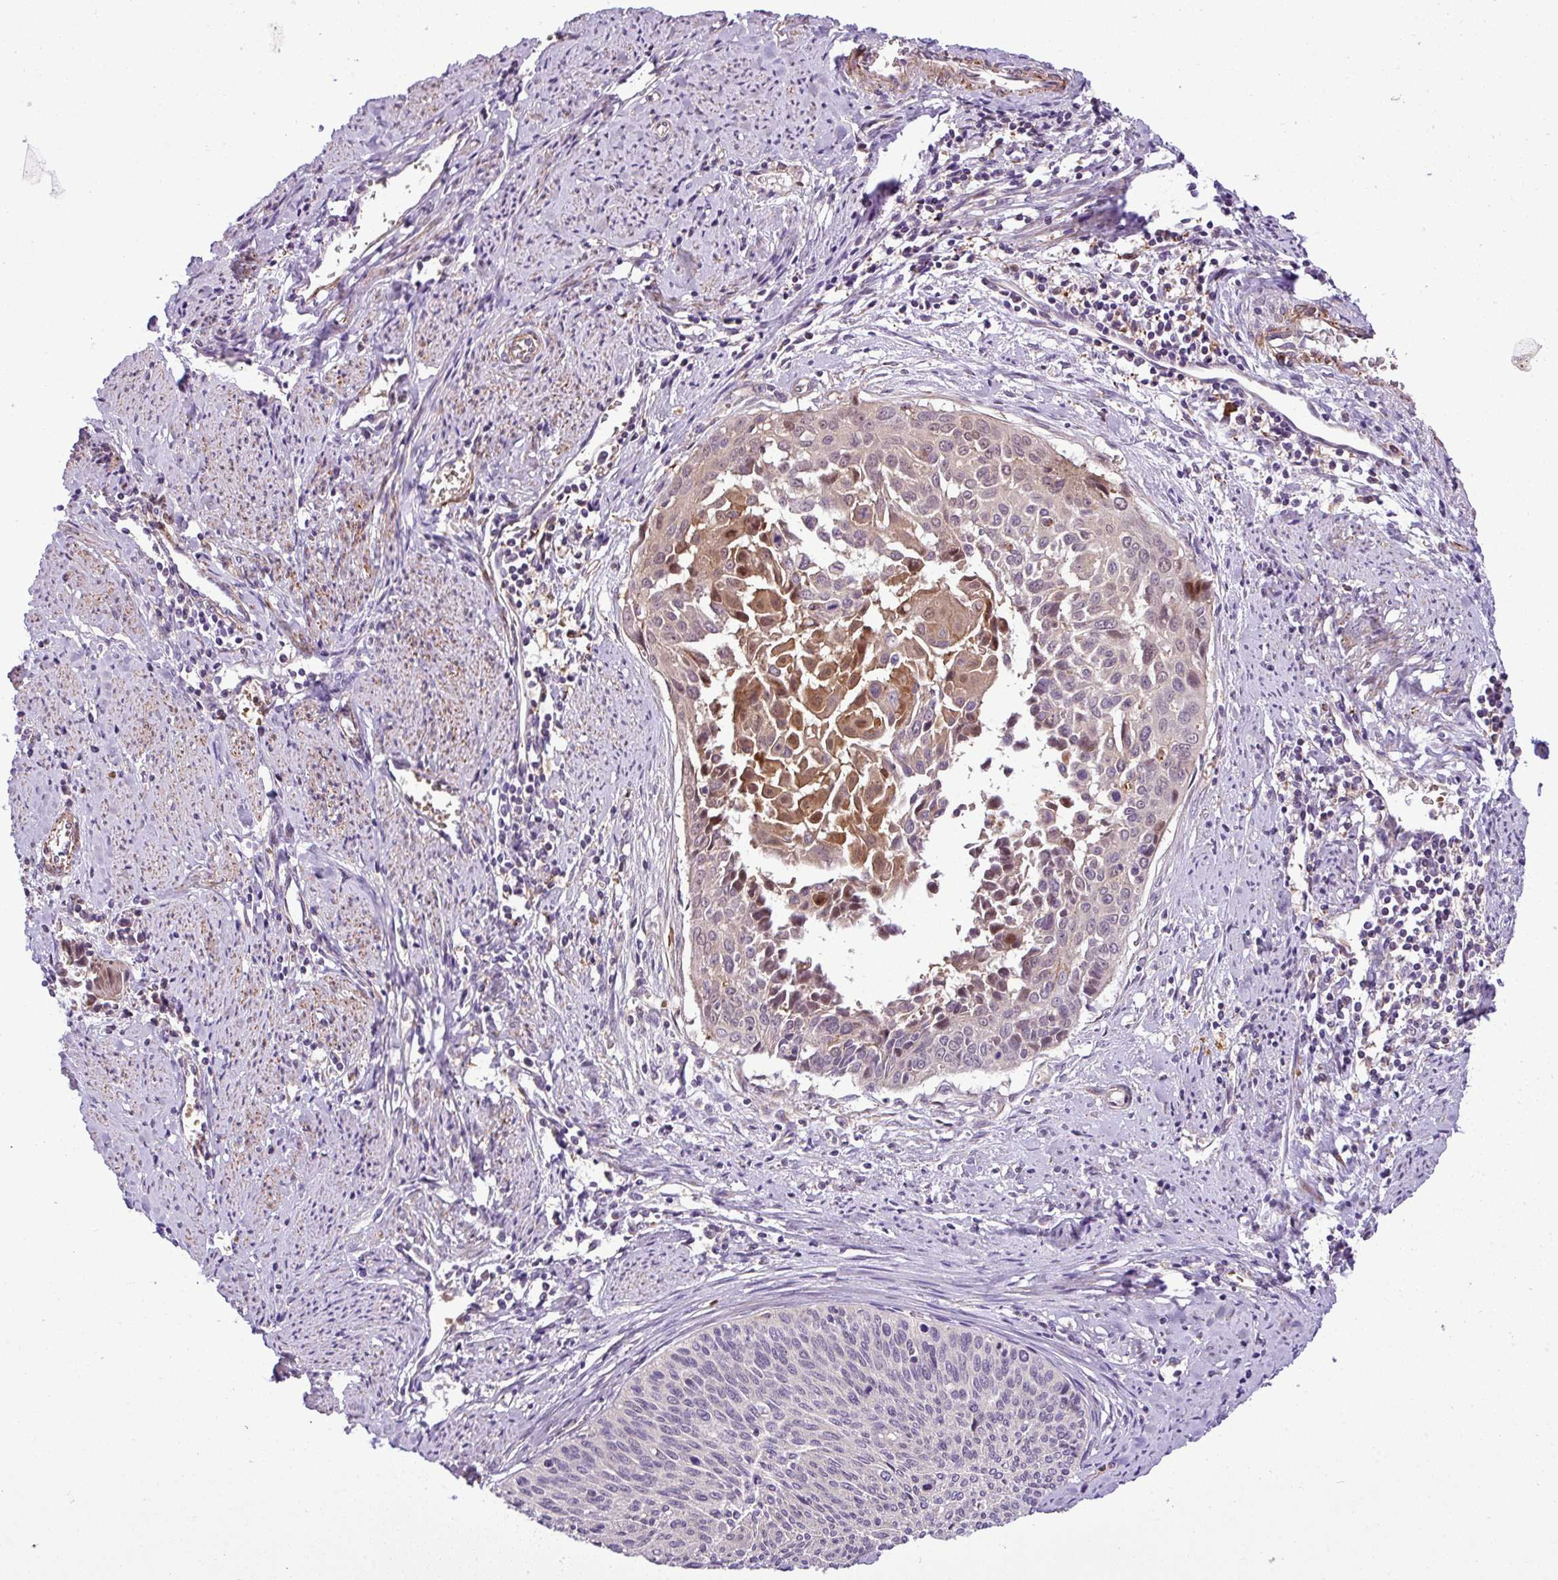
{"staining": {"intensity": "negative", "quantity": "none", "location": "none"}, "tissue": "cervical cancer", "cell_type": "Tumor cells", "image_type": "cancer", "snomed": [{"axis": "morphology", "description": "Squamous cell carcinoma, NOS"}, {"axis": "topography", "description": "Cervix"}], "caption": "Cervical cancer stained for a protein using immunohistochemistry displays no expression tumor cells.", "gene": "NBEAL2", "patient": {"sex": "female", "age": 55}}